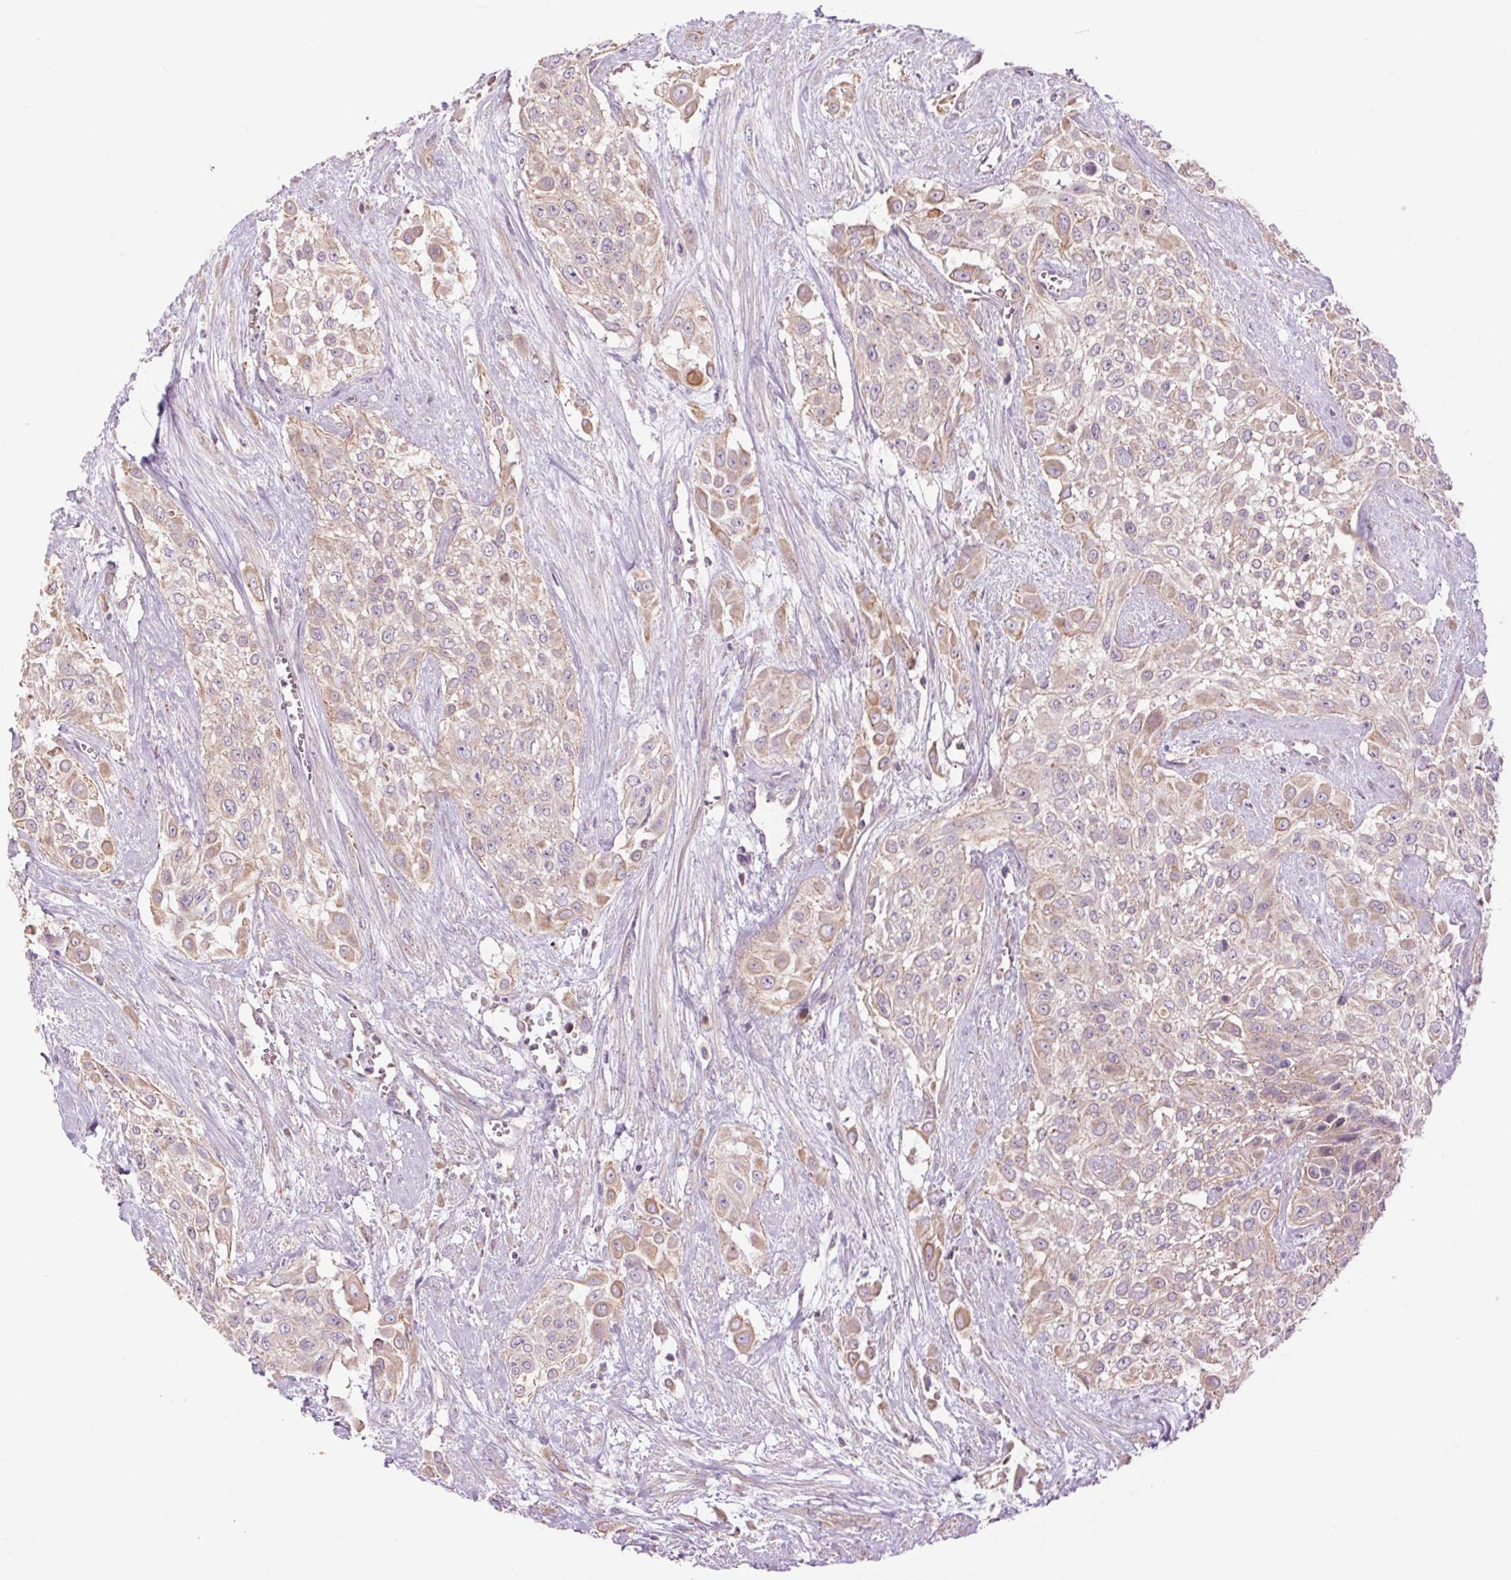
{"staining": {"intensity": "weak", "quantity": "25%-75%", "location": "cytoplasmic/membranous"}, "tissue": "urothelial cancer", "cell_type": "Tumor cells", "image_type": "cancer", "snomed": [{"axis": "morphology", "description": "Urothelial carcinoma, High grade"}, {"axis": "topography", "description": "Urinary bladder"}], "caption": "An IHC image of neoplastic tissue is shown. Protein staining in brown highlights weak cytoplasmic/membranous positivity in high-grade urothelial carcinoma within tumor cells.", "gene": "CTNNA3", "patient": {"sex": "male", "age": 57}}